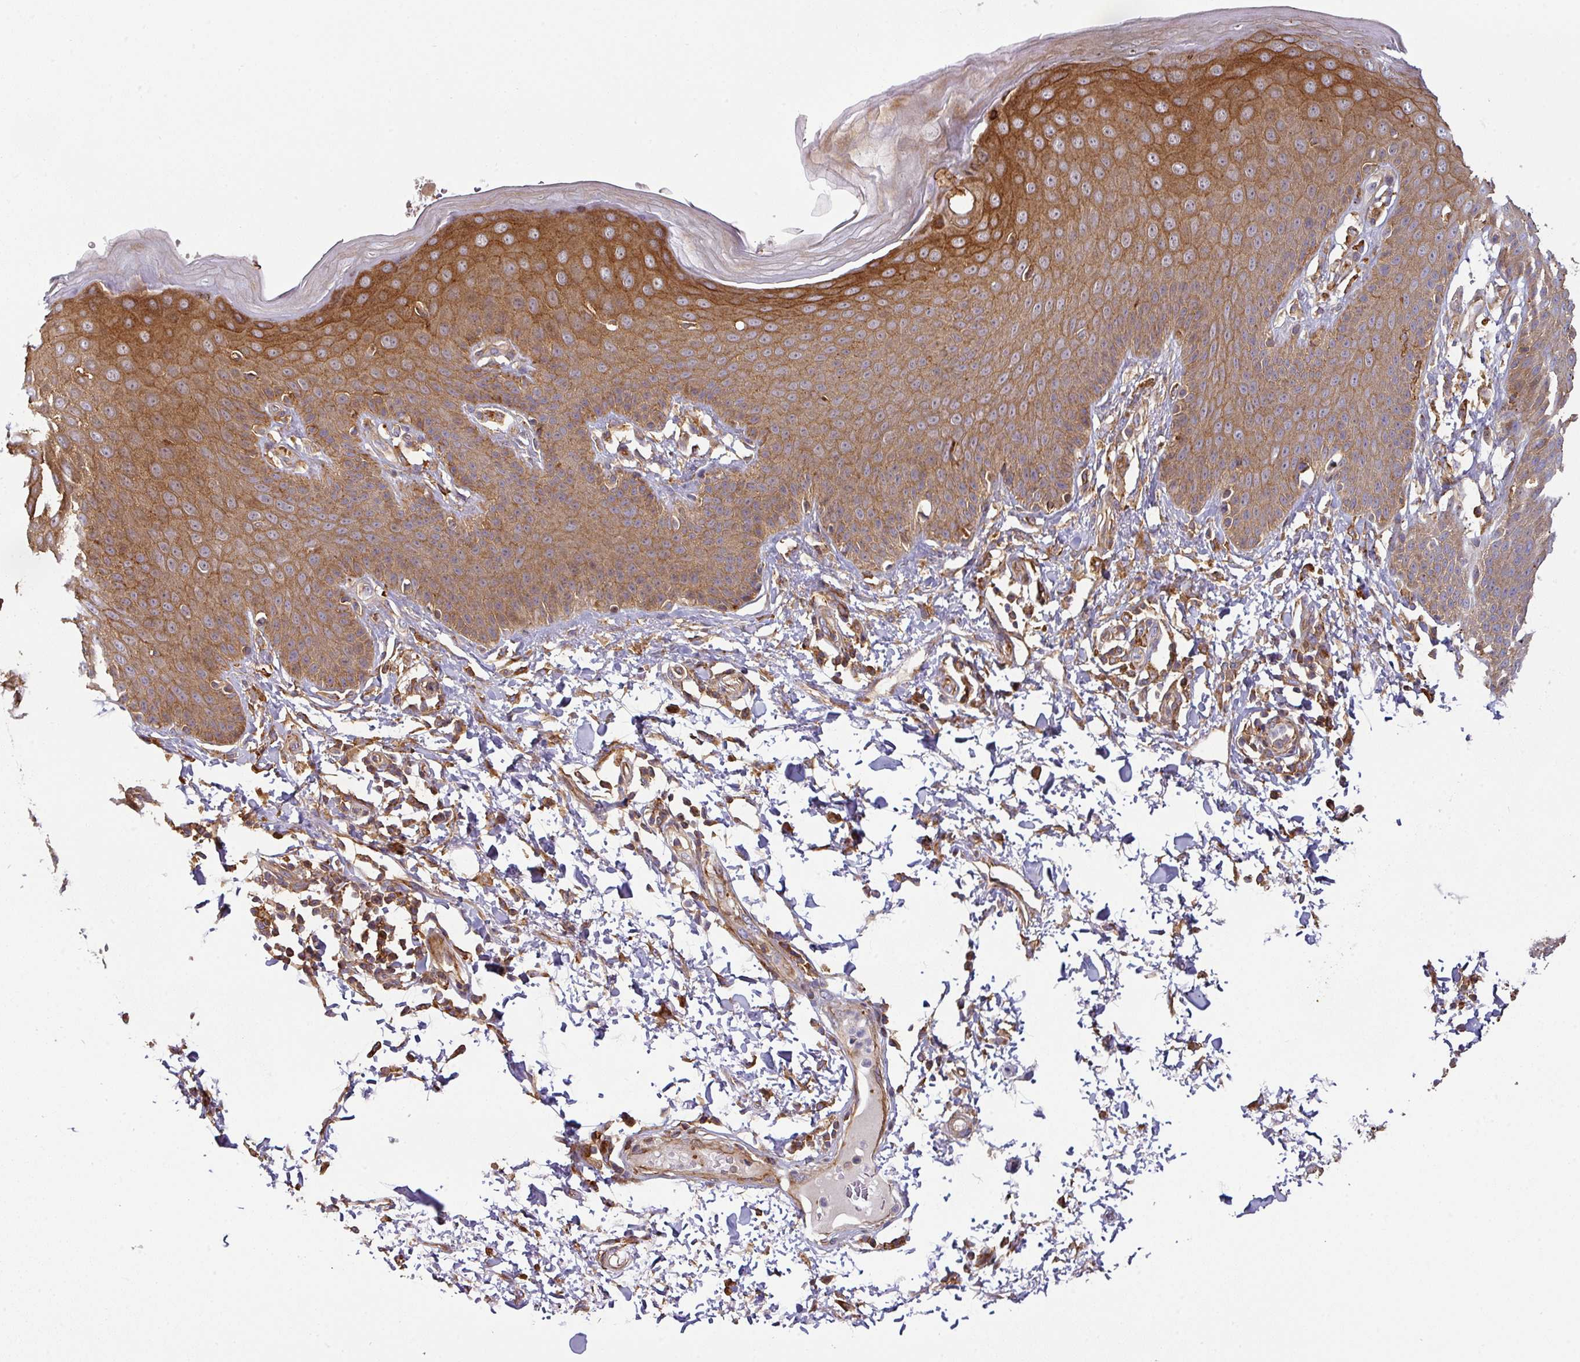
{"staining": {"intensity": "strong", "quantity": ">75%", "location": "cytoplasmic/membranous"}, "tissue": "skin", "cell_type": "Epidermal cells", "image_type": "normal", "snomed": [{"axis": "morphology", "description": "Normal tissue, NOS"}, {"axis": "topography", "description": "Peripheral nerve tissue"}], "caption": "Immunohistochemistry photomicrograph of unremarkable skin stained for a protein (brown), which demonstrates high levels of strong cytoplasmic/membranous expression in approximately >75% of epidermal cells.", "gene": "CASP2", "patient": {"sex": "male", "age": 51}}